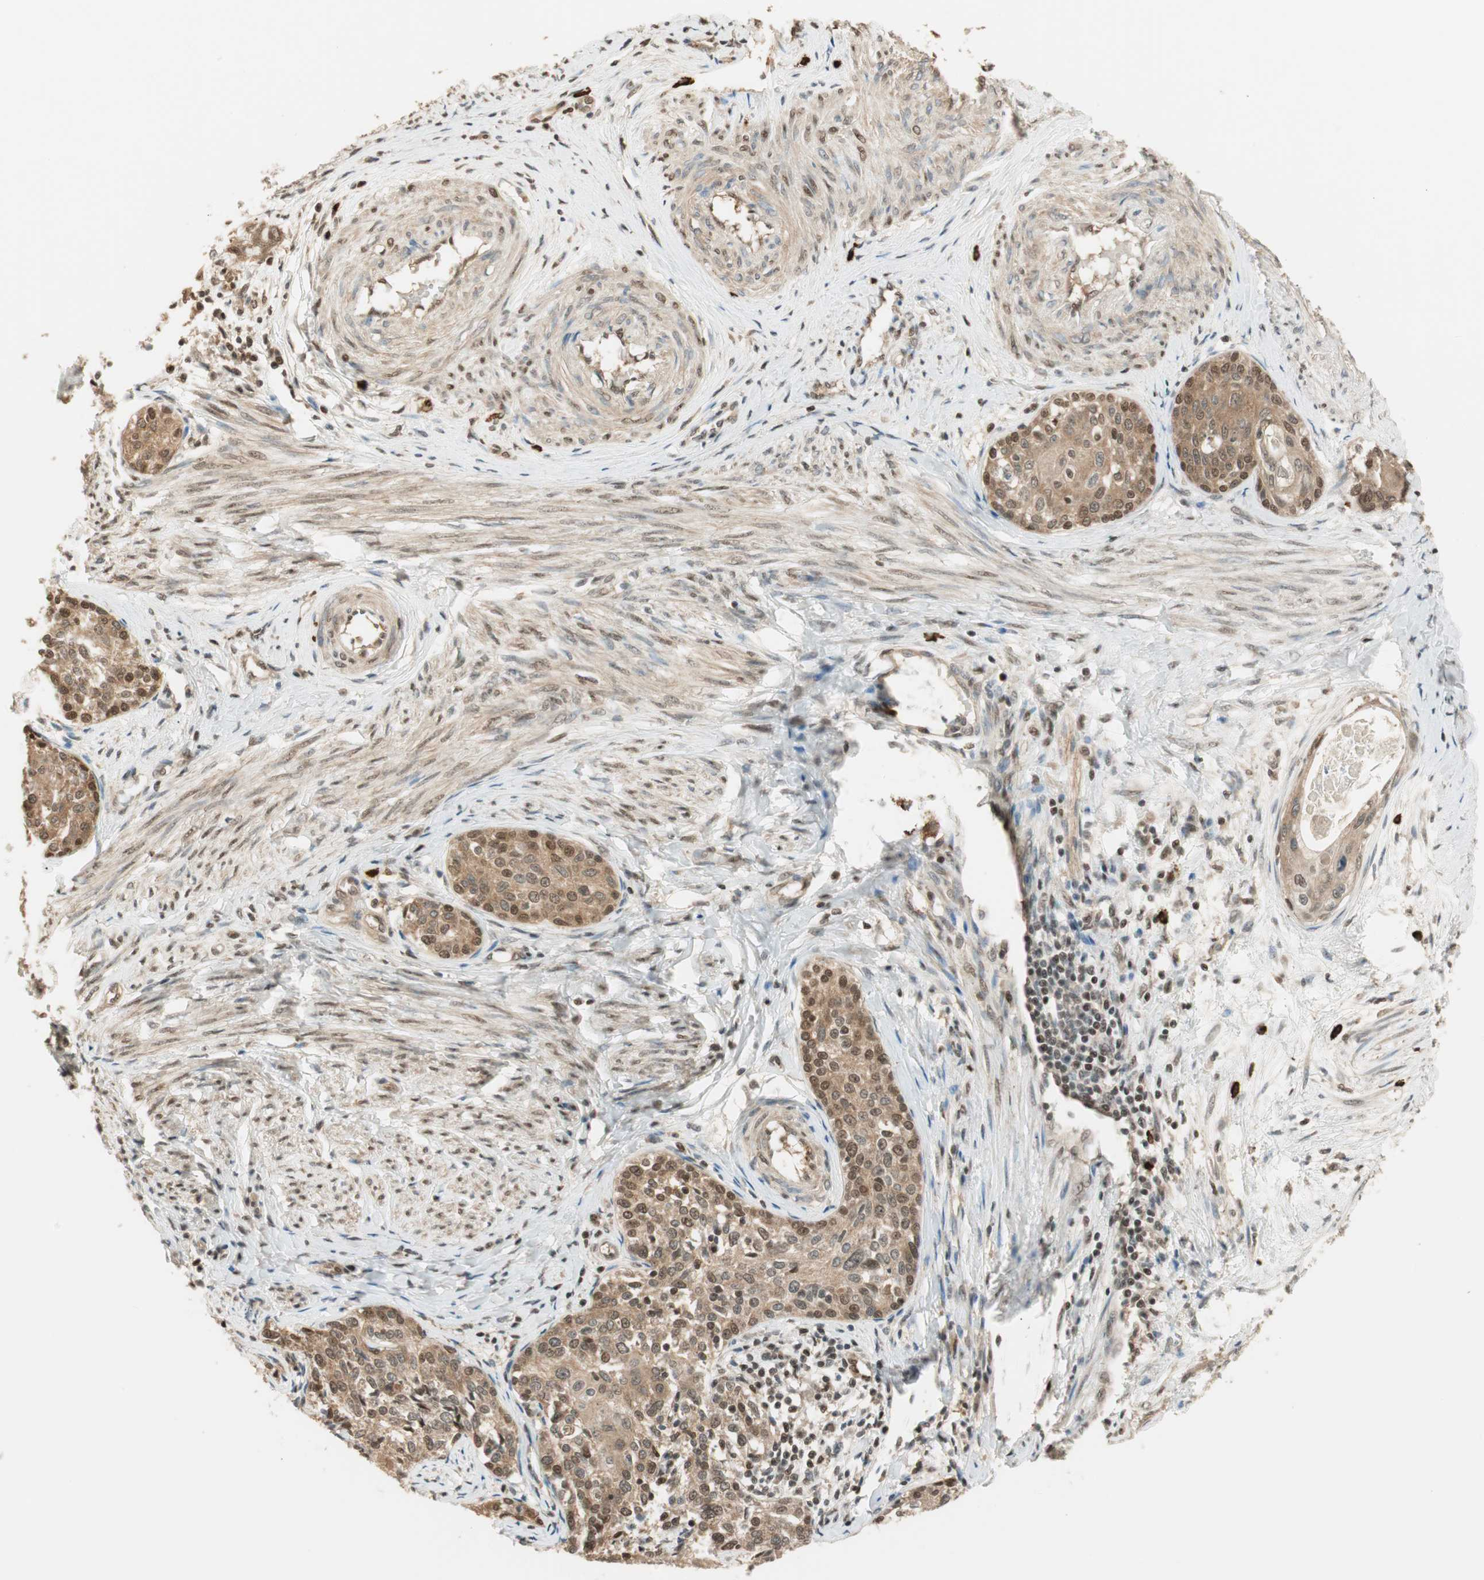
{"staining": {"intensity": "moderate", "quantity": ">75%", "location": "cytoplasmic/membranous,nuclear"}, "tissue": "cervical cancer", "cell_type": "Tumor cells", "image_type": "cancer", "snomed": [{"axis": "morphology", "description": "Squamous cell carcinoma, NOS"}, {"axis": "morphology", "description": "Adenocarcinoma, NOS"}, {"axis": "topography", "description": "Cervix"}], "caption": "Immunohistochemistry (IHC) of cervical cancer (adenocarcinoma) displays medium levels of moderate cytoplasmic/membranous and nuclear staining in about >75% of tumor cells. The protein of interest is stained brown, and the nuclei are stained in blue (DAB IHC with brightfield microscopy, high magnification).", "gene": "ZNF443", "patient": {"sex": "female", "age": 52}}